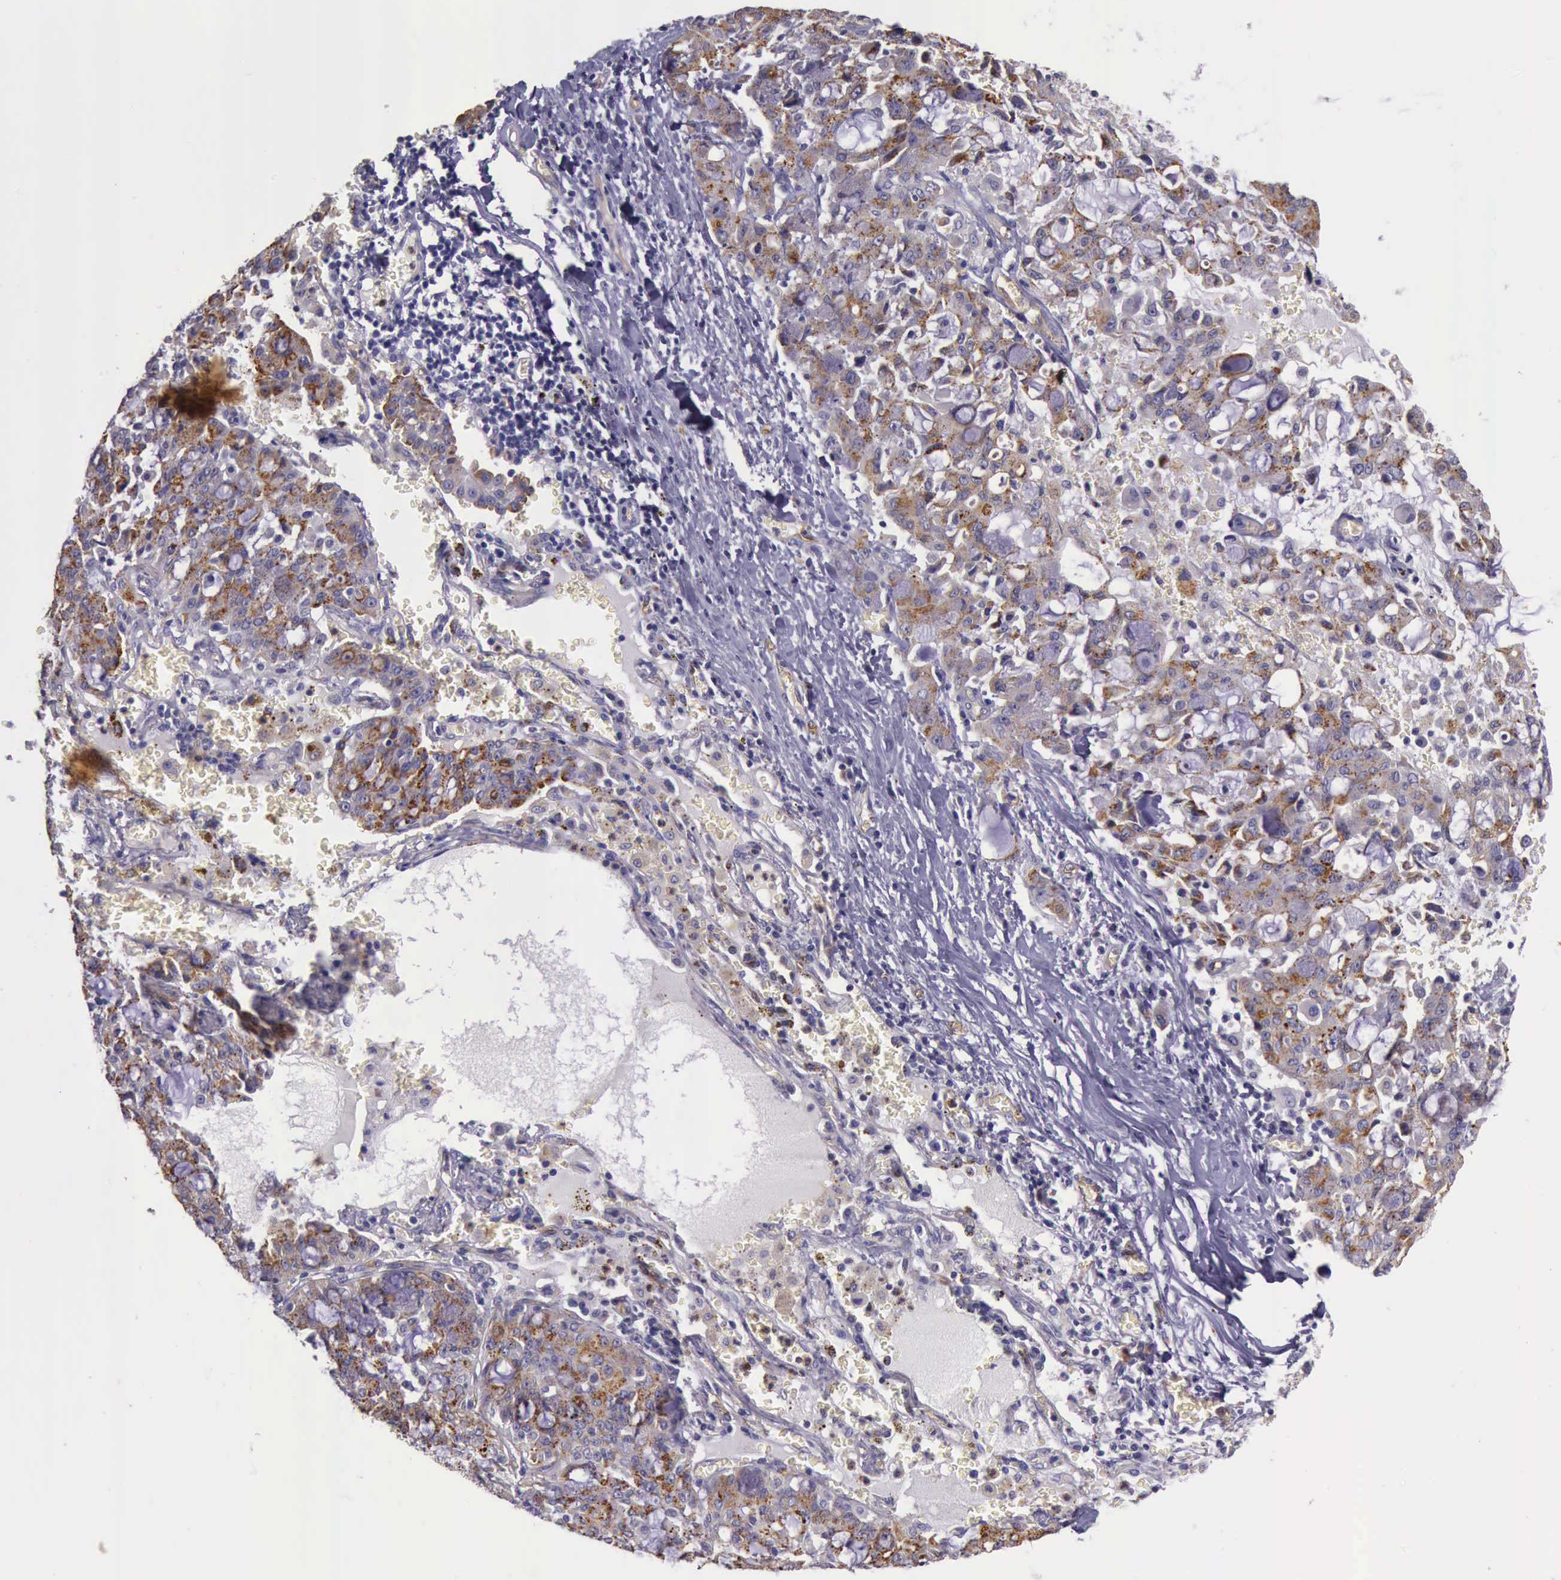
{"staining": {"intensity": "moderate", "quantity": ">75%", "location": "cytoplasmic/membranous"}, "tissue": "lung cancer", "cell_type": "Tumor cells", "image_type": "cancer", "snomed": [{"axis": "morphology", "description": "Adenocarcinoma, NOS"}, {"axis": "topography", "description": "Lung"}], "caption": "Tumor cells demonstrate medium levels of moderate cytoplasmic/membranous expression in approximately >75% of cells in human lung cancer (adenocarcinoma). The protein of interest is stained brown, and the nuclei are stained in blue (DAB (3,3'-diaminobenzidine) IHC with brightfield microscopy, high magnification).", "gene": "TCEANC", "patient": {"sex": "female", "age": 44}}